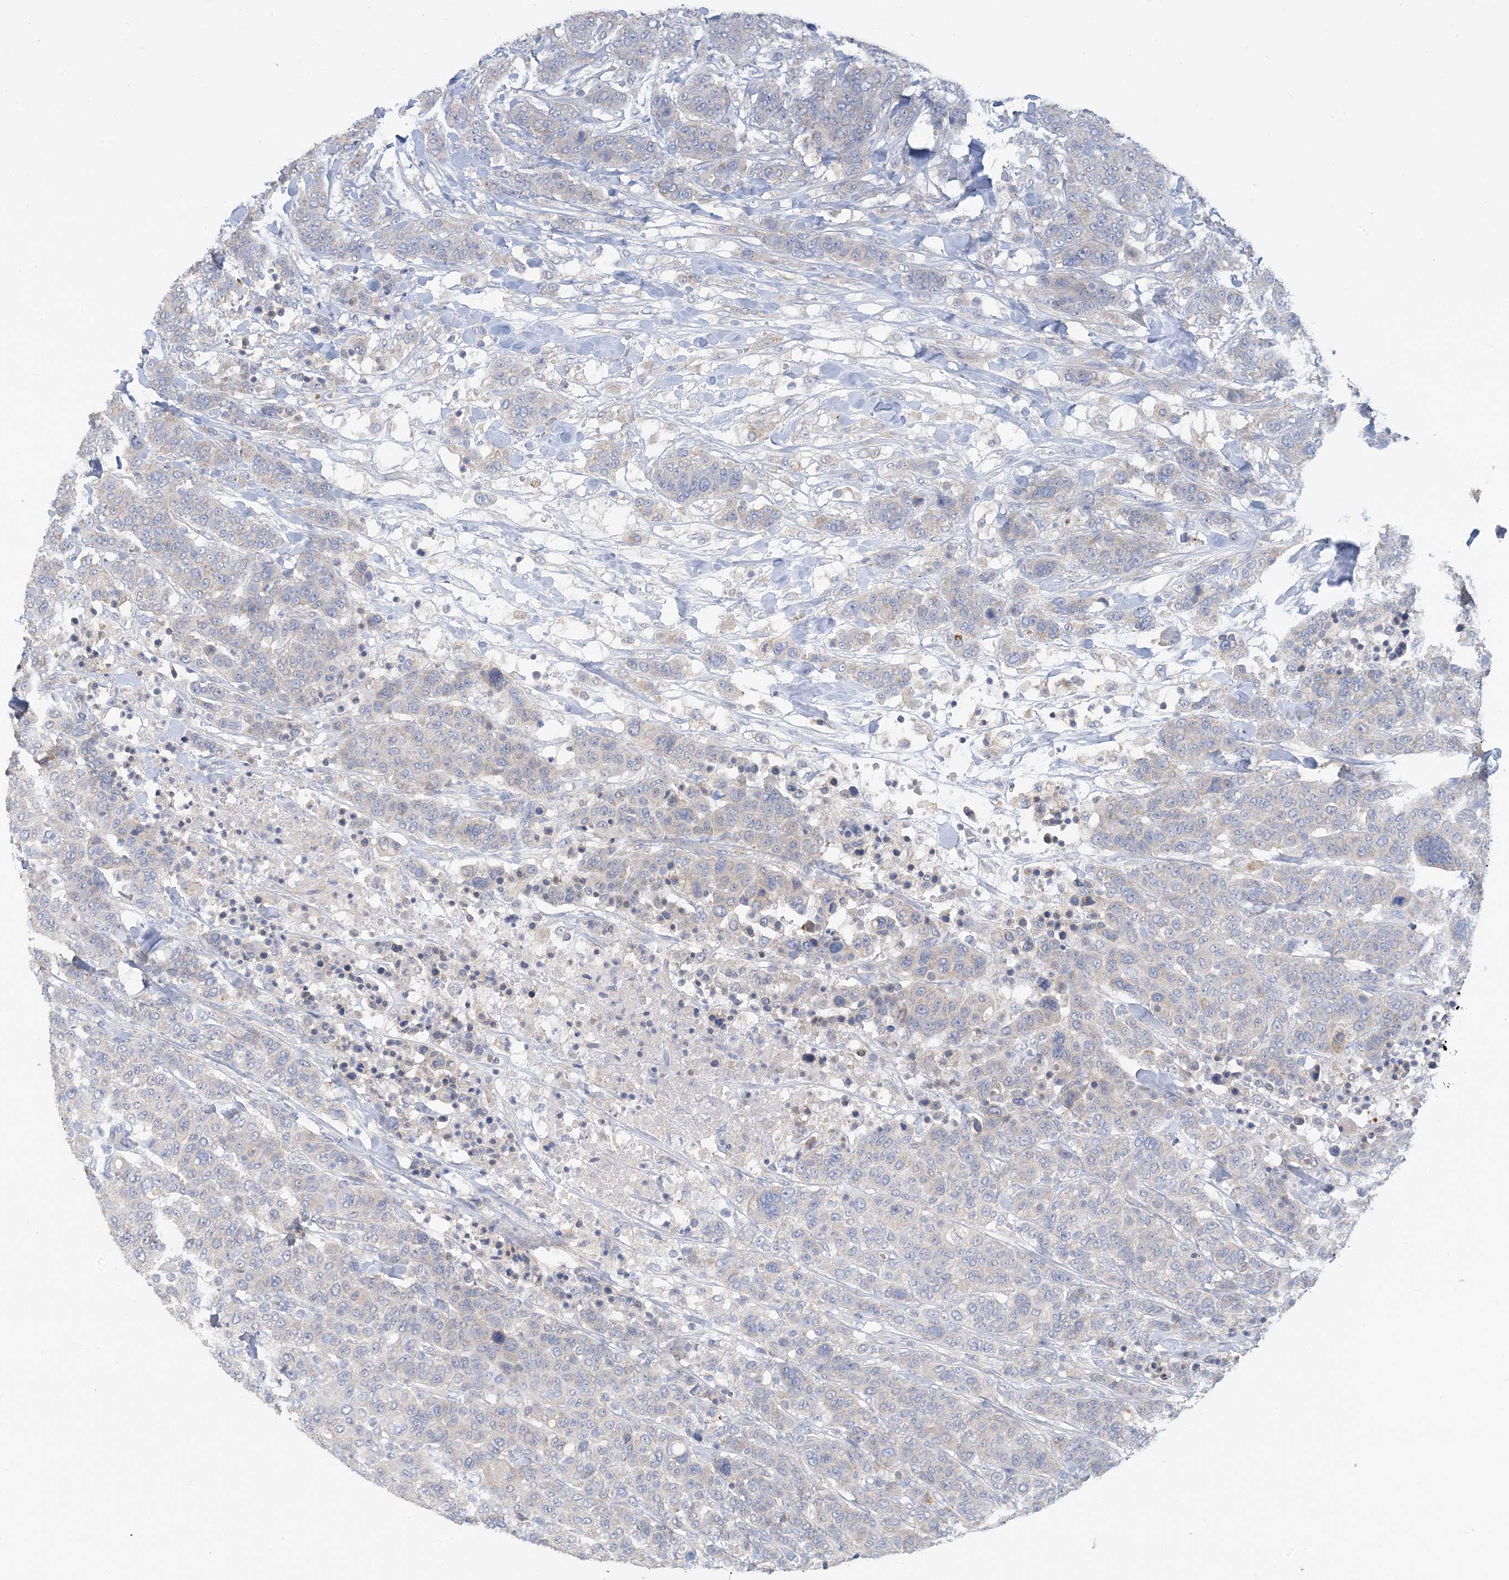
{"staining": {"intensity": "negative", "quantity": "none", "location": "none"}, "tissue": "breast cancer", "cell_type": "Tumor cells", "image_type": "cancer", "snomed": [{"axis": "morphology", "description": "Duct carcinoma"}, {"axis": "topography", "description": "Breast"}], "caption": "A histopathology image of human intraductal carcinoma (breast) is negative for staining in tumor cells.", "gene": "ZCCHC18", "patient": {"sex": "female", "age": 37}}